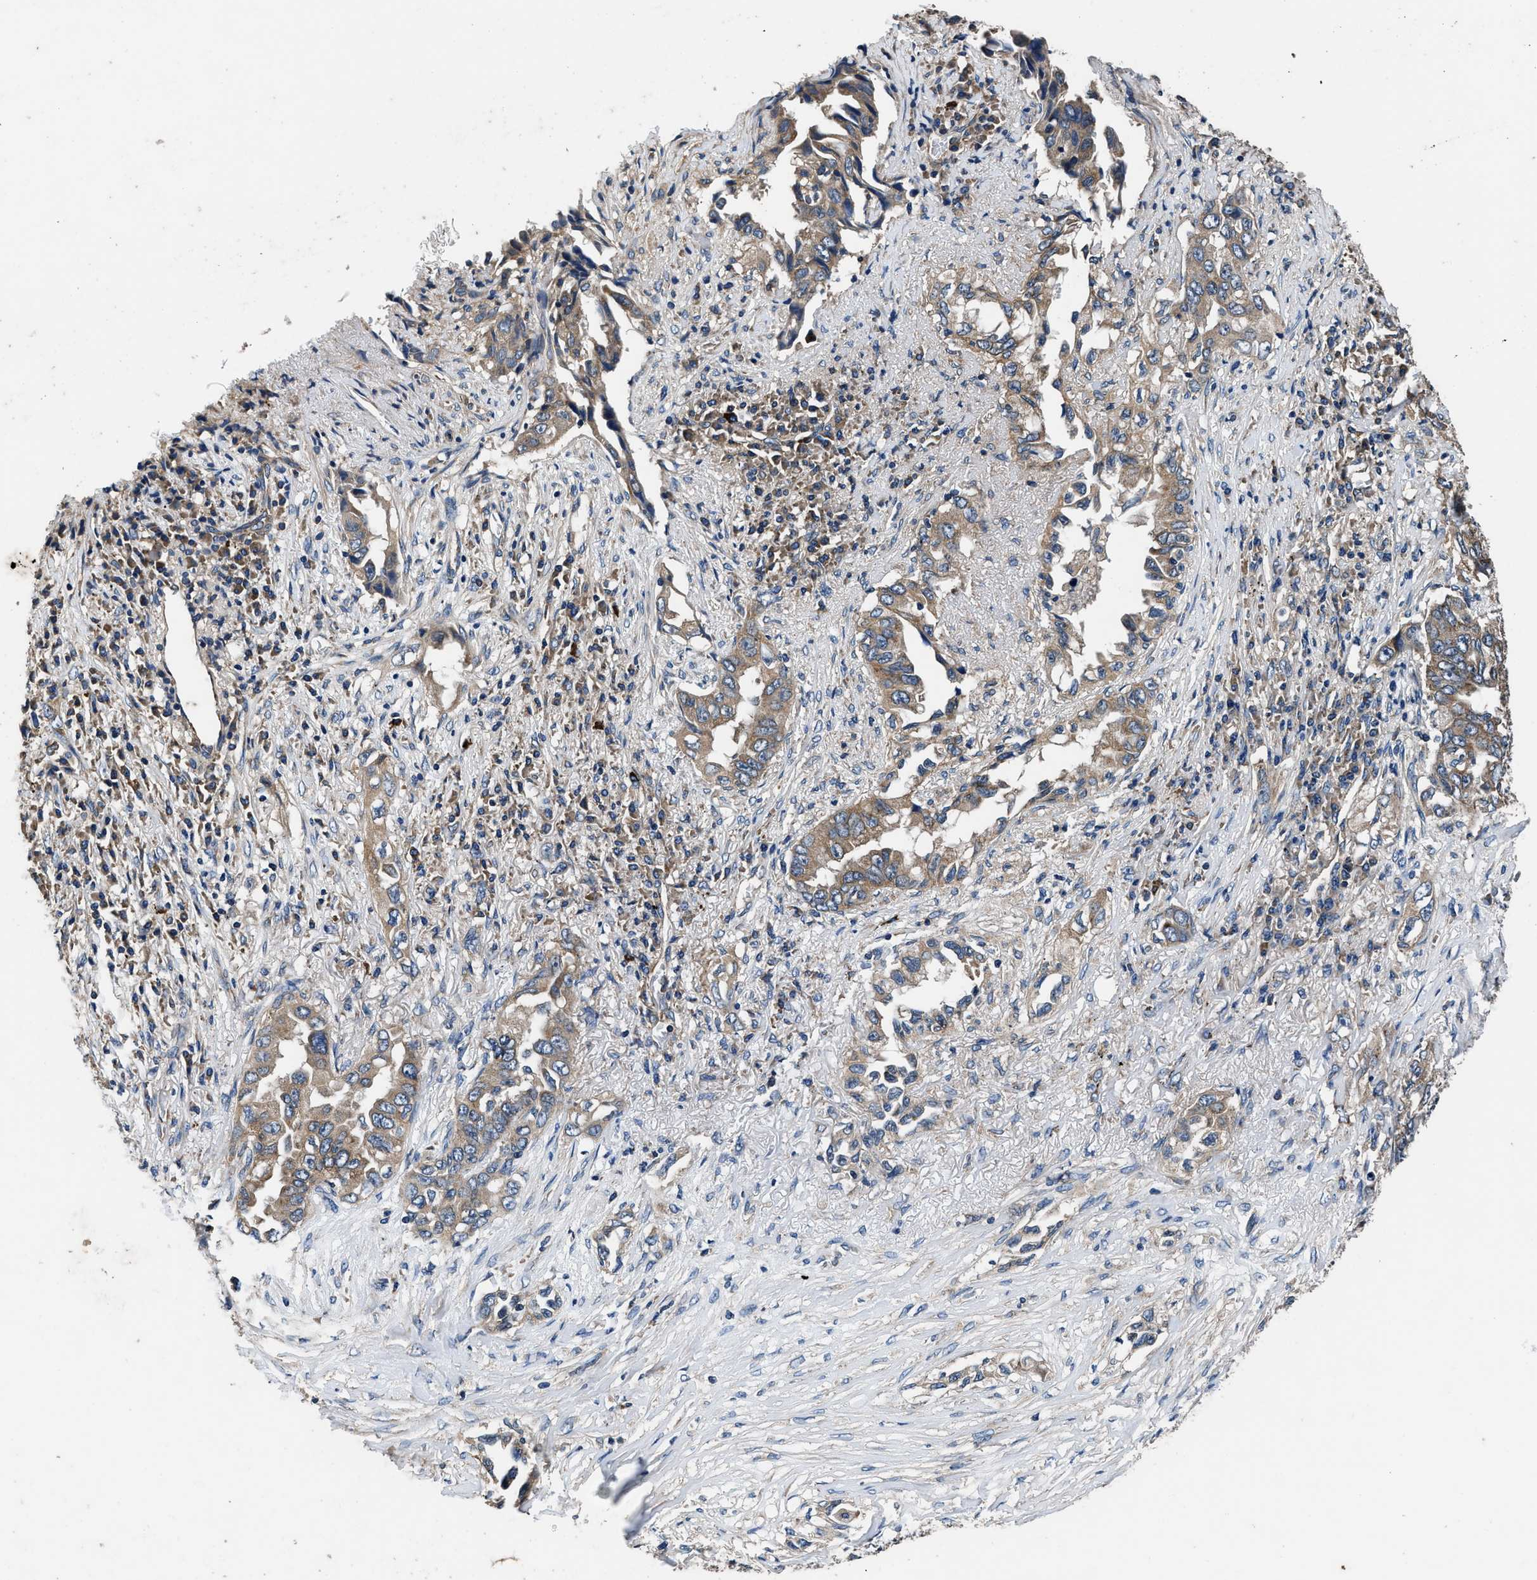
{"staining": {"intensity": "weak", "quantity": ">75%", "location": "cytoplasmic/membranous"}, "tissue": "lung cancer", "cell_type": "Tumor cells", "image_type": "cancer", "snomed": [{"axis": "morphology", "description": "Adenocarcinoma, NOS"}, {"axis": "topography", "description": "Lung"}], "caption": "Lung cancer was stained to show a protein in brown. There is low levels of weak cytoplasmic/membranous expression in approximately >75% of tumor cells.", "gene": "DHRS7B", "patient": {"sex": "female", "age": 51}}